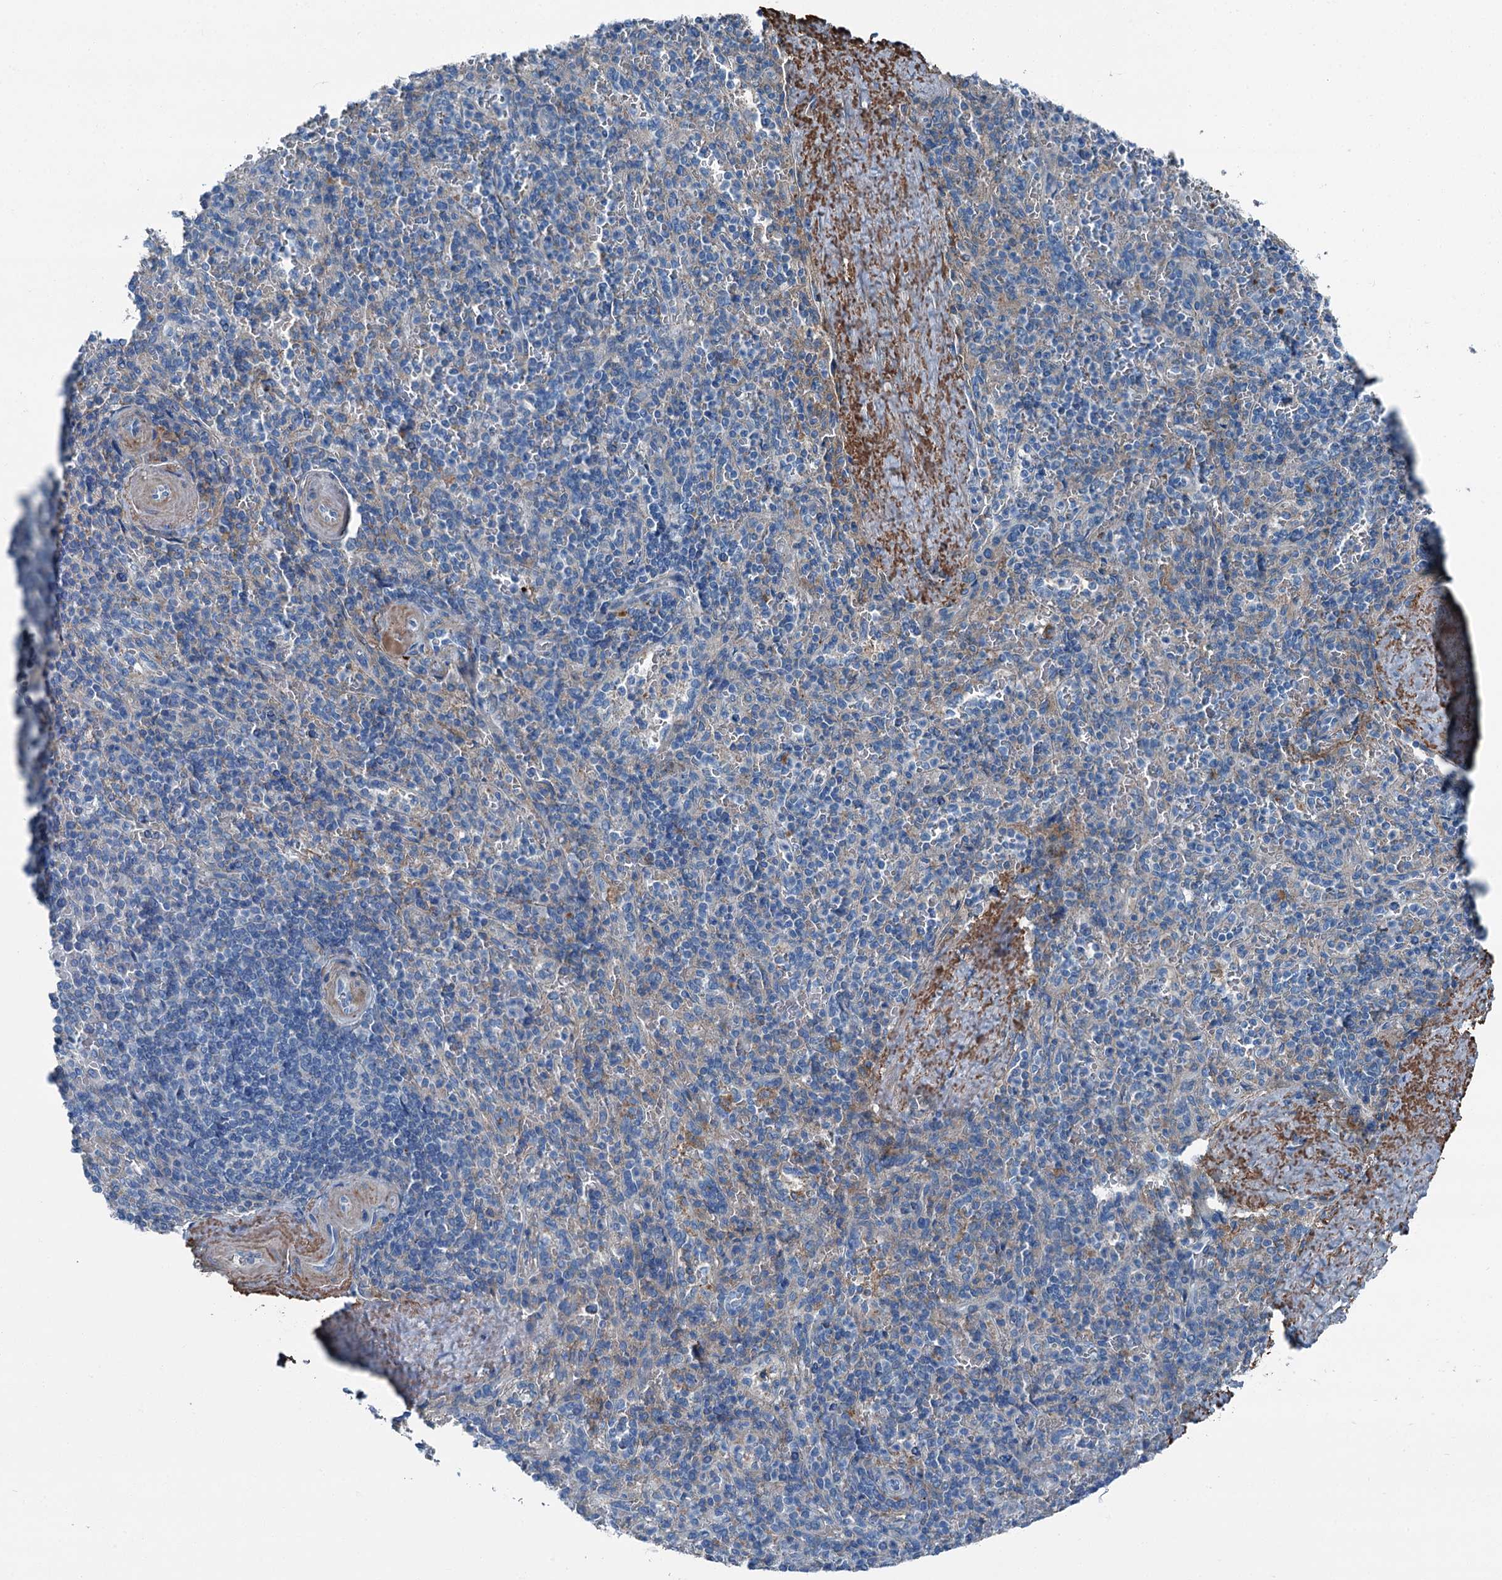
{"staining": {"intensity": "negative", "quantity": "none", "location": "none"}, "tissue": "spleen", "cell_type": "Cells in red pulp", "image_type": "normal", "snomed": [{"axis": "morphology", "description": "Normal tissue, NOS"}, {"axis": "topography", "description": "Spleen"}], "caption": "This is an immunohistochemistry (IHC) histopathology image of benign human spleen. There is no positivity in cells in red pulp.", "gene": "AXL", "patient": {"sex": "male", "age": 82}}